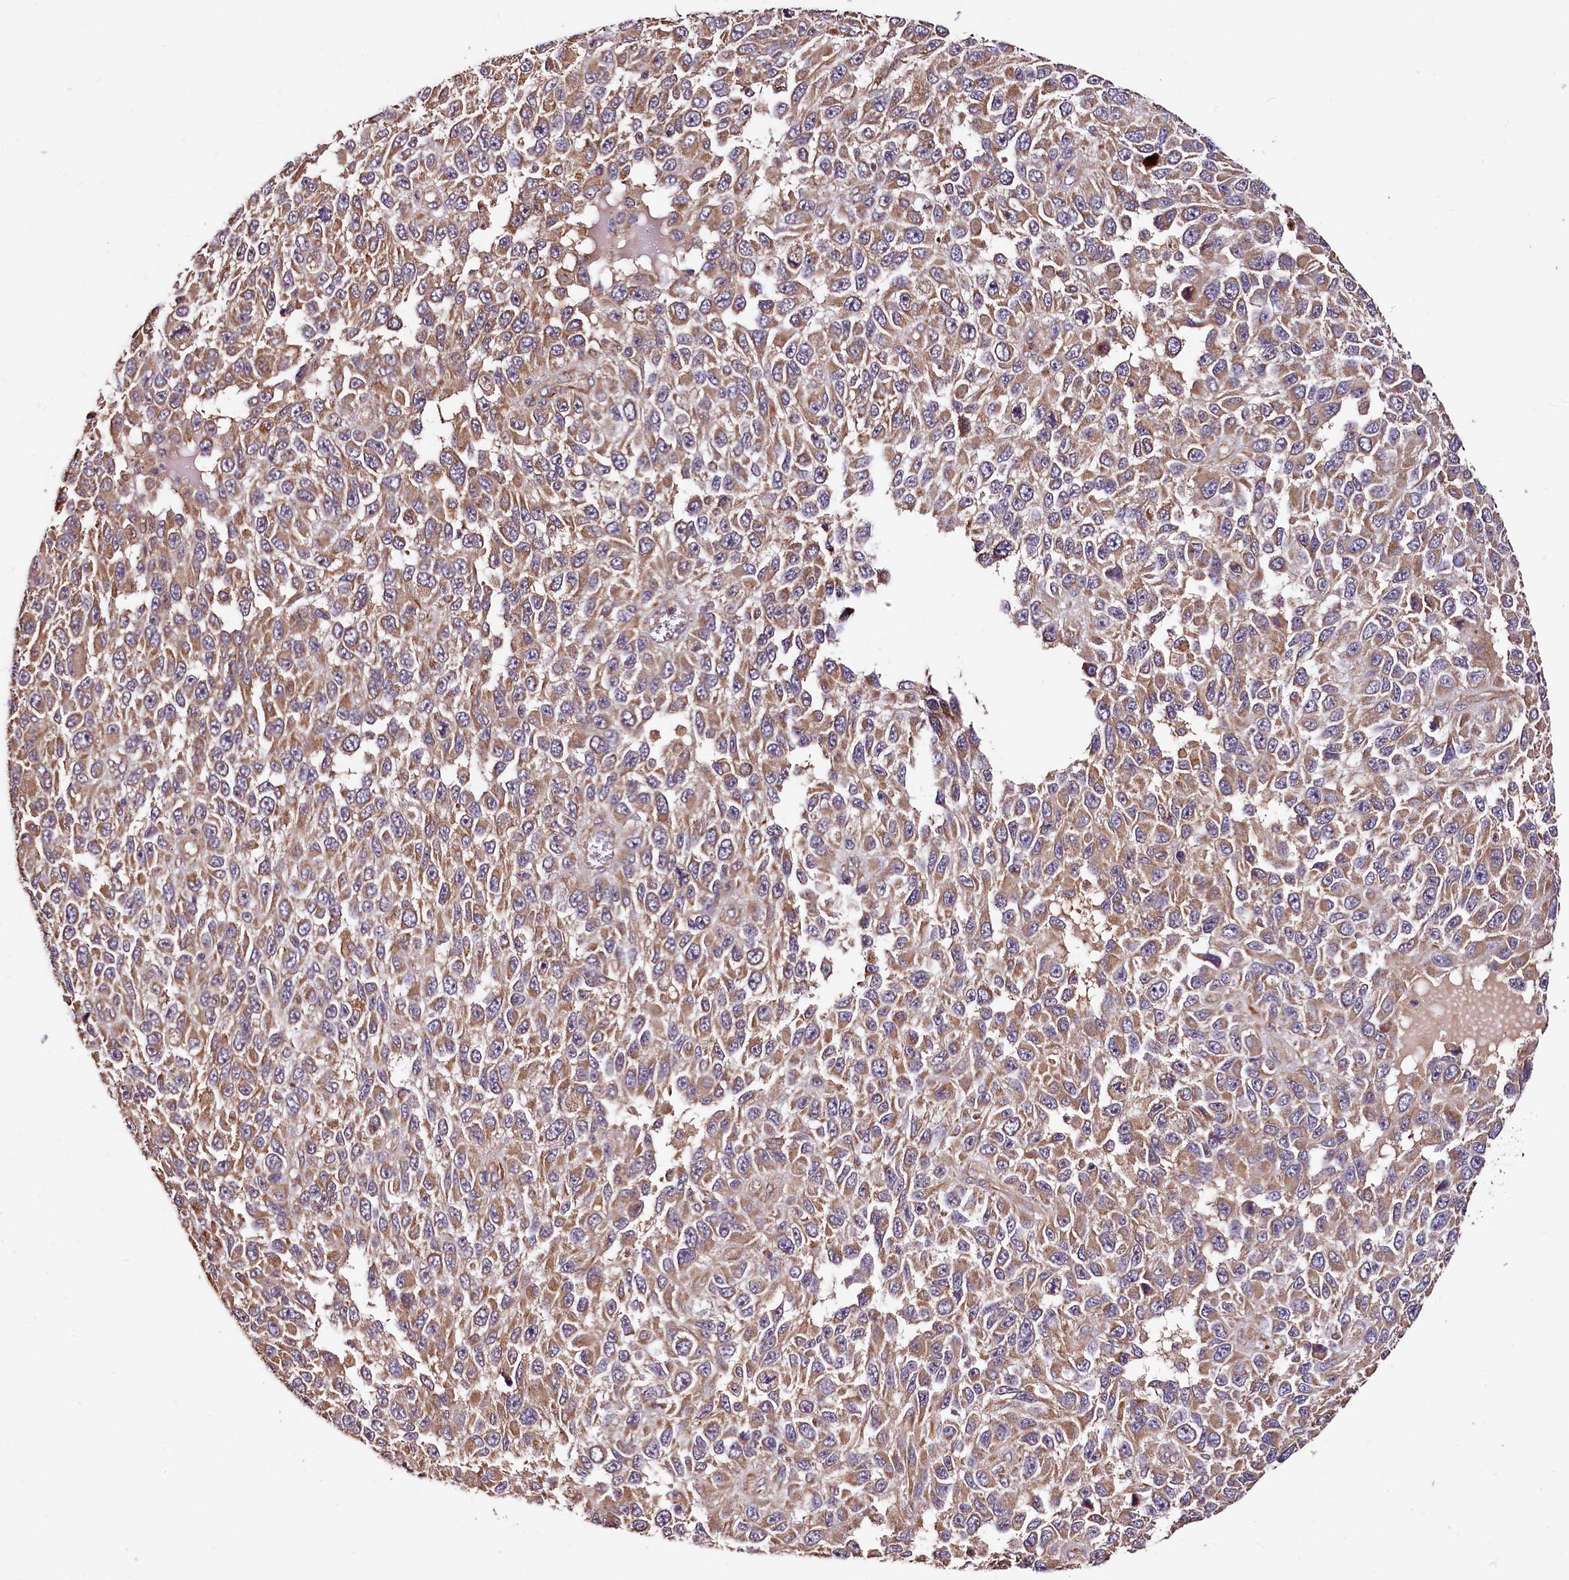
{"staining": {"intensity": "moderate", "quantity": ">75%", "location": "cytoplasmic/membranous"}, "tissue": "melanoma", "cell_type": "Tumor cells", "image_type": "cancer", "snomed": [{"axis": "morphology", "description": "Normal tissue, NOS"}, {"axis": "morphology", "description": "Malignant melanoma, NOS"}, {"axis": "topography", "description": "Skin"}], "caption": "Protein positivity by IHC shows moderate cytoplasmic/membranous staining in approximately >75% of tumor cells in malignant melanoma.", "gene": "RASSF1", "patient": {"sex": "female", "age": 96}}